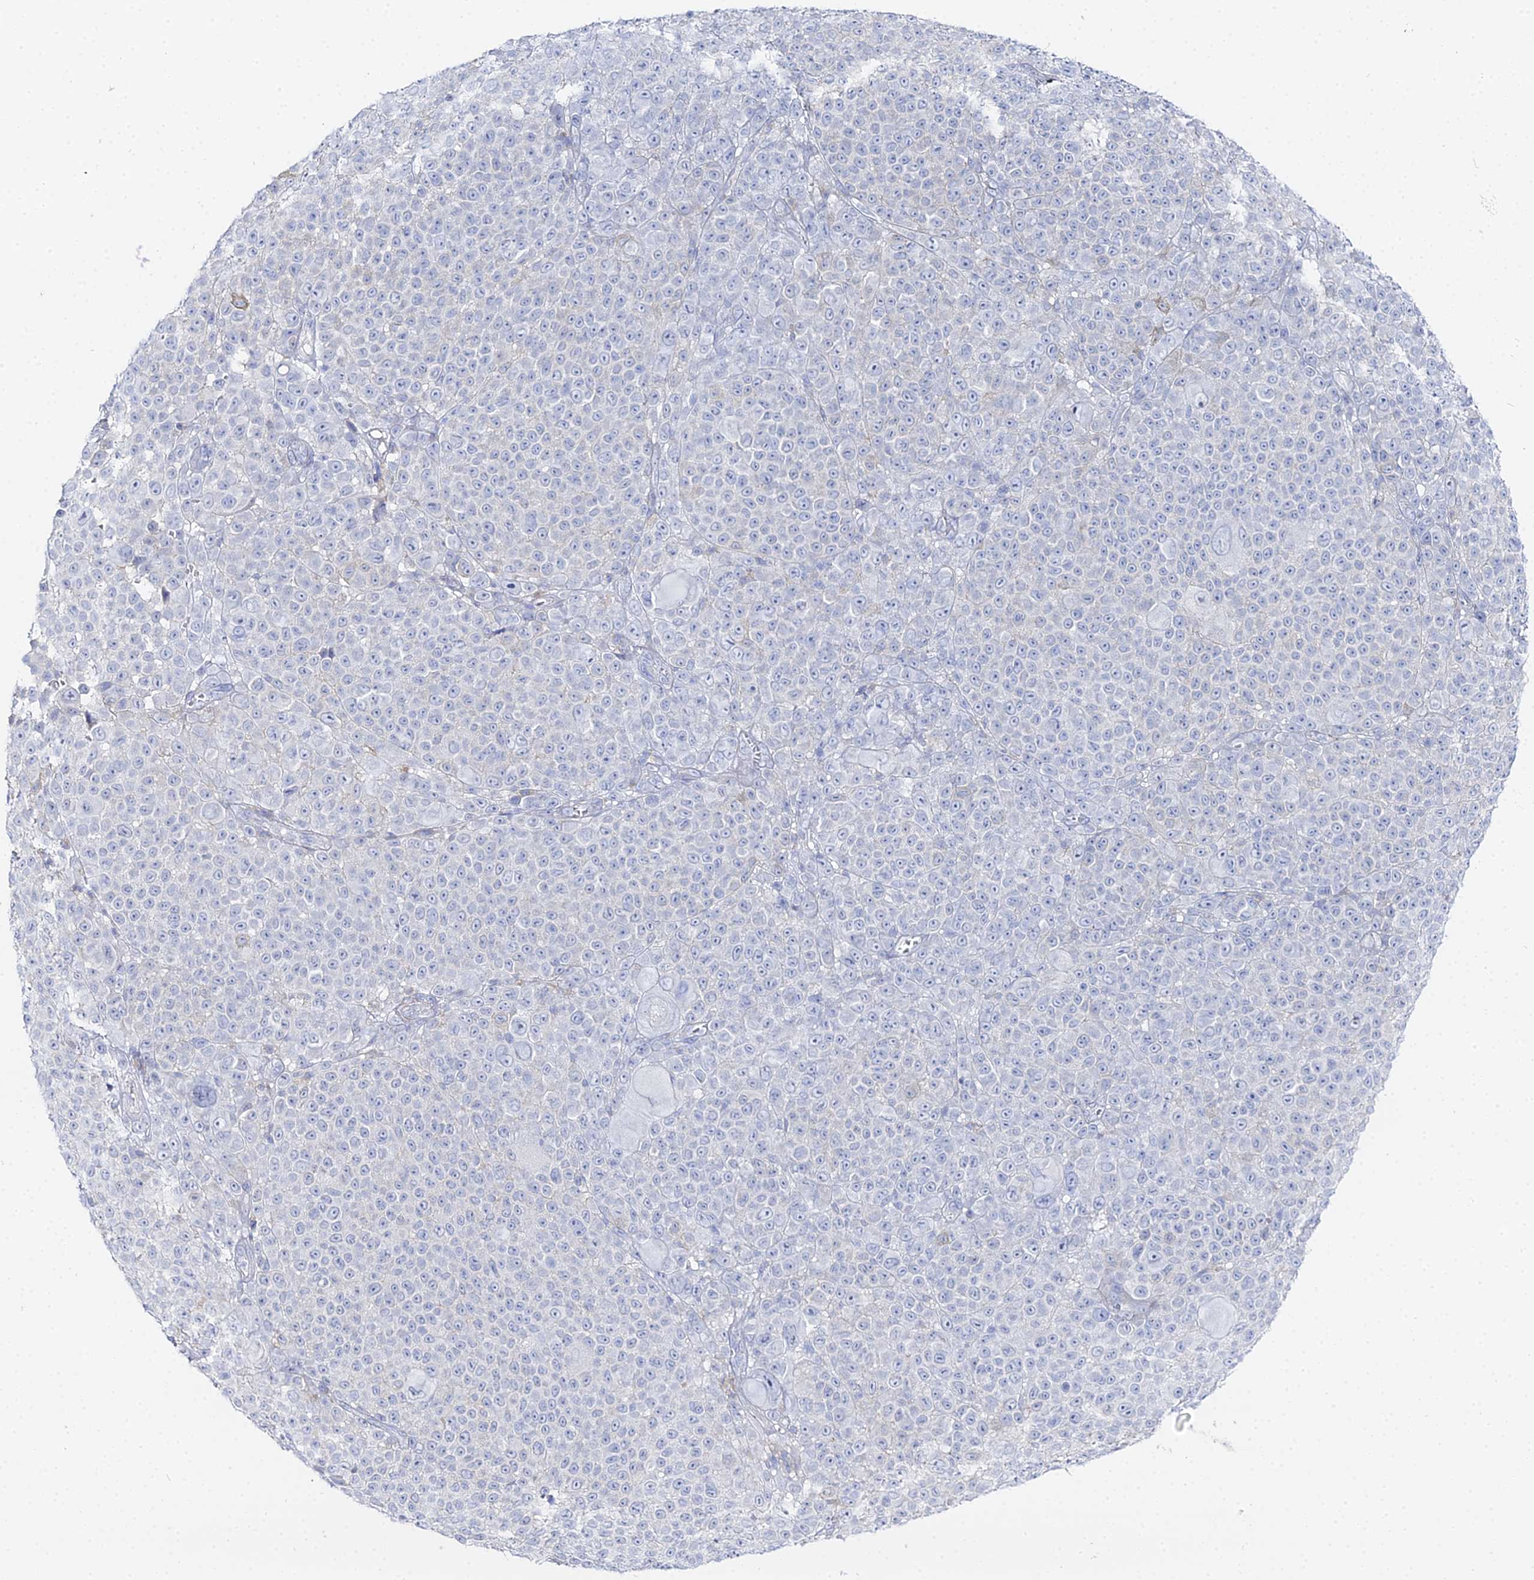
{"staining": {"intensity": "negative", "quantity": "none", "location": "none"}, "tissue": "melanoma", "cell_type": "Tumor cells", "image_type": "cancer", "snomed": [{"axis": "morphology", "description": "Malignant melanoma, NOS"}, {"axis": "topography", "description": "Skin"}], "caption": "The immunohistochemistry (IHC) micrograph has no significant staining in tumor cells of malignant melanoma tissue.", "gene": "DHX34", "patient": {"sex": "female", "age": 94}}